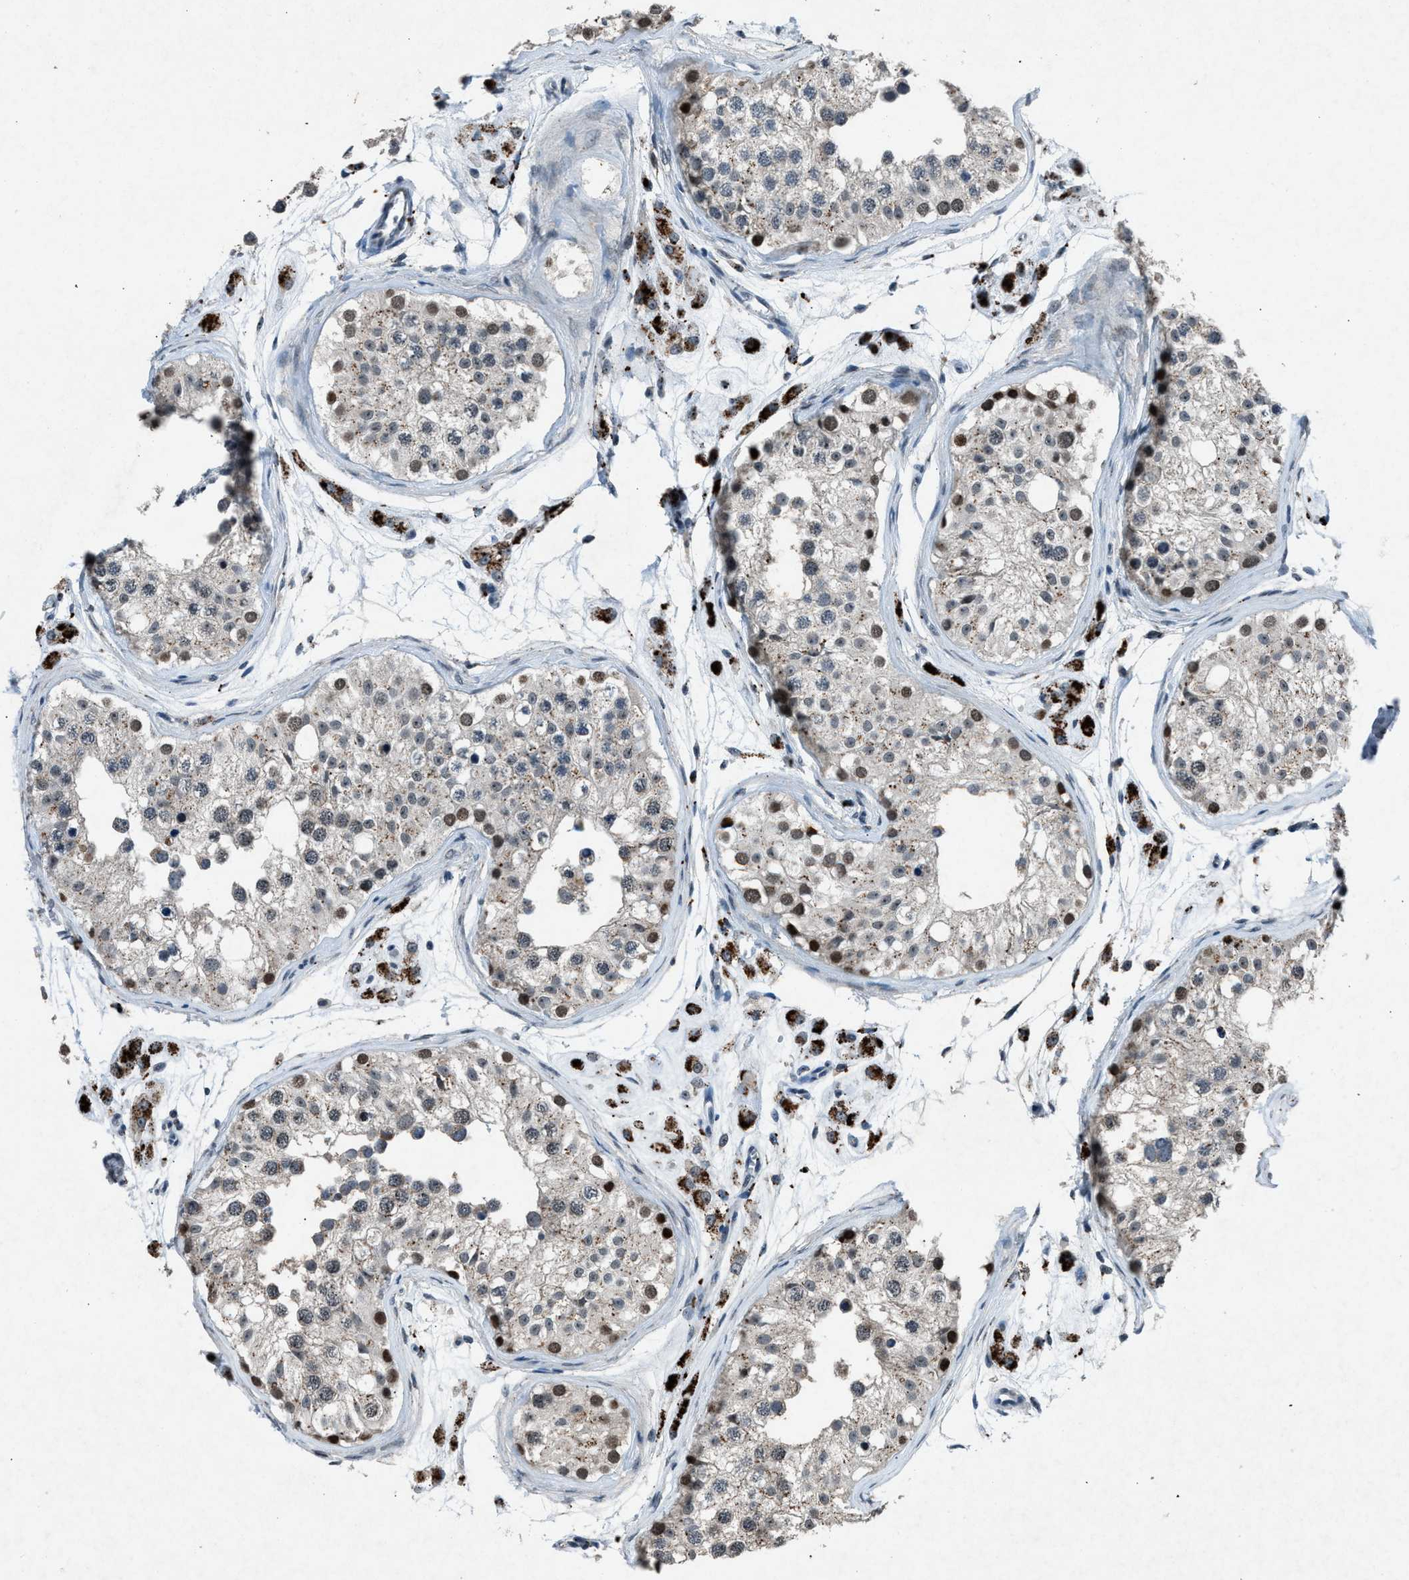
{"staining": {"intensity": "strong", "quantity": "<25%", "location": "cytoplasmic/membranous,nuclear"}, "tissue": "testis", "cell_type": "Cells in seminiferous ducts", "image_type": "normal", "snomed": [{"axis": "morphology", "description": "Normal tissue, NOS"}, {"axis": "morphology", "description": "Adenocarcinoma, metastatic, NOS"}, {"axis": "topography", "description": "Testis"}], "caption": "Brown immunohistochemical staining in unremarkable testis shows strong cytoplasmic/membranous,nuclear positivity in about <25% of cells in seminiferous ducts. The staining is performed using DAB (3,3'-diaminobenzidine) brown chromogen to label protein expression. The nuclei are counter-stained blue using hematoxylin.", "gene": "ADCY1", "patient": {"sex": "male", "age": 26}}